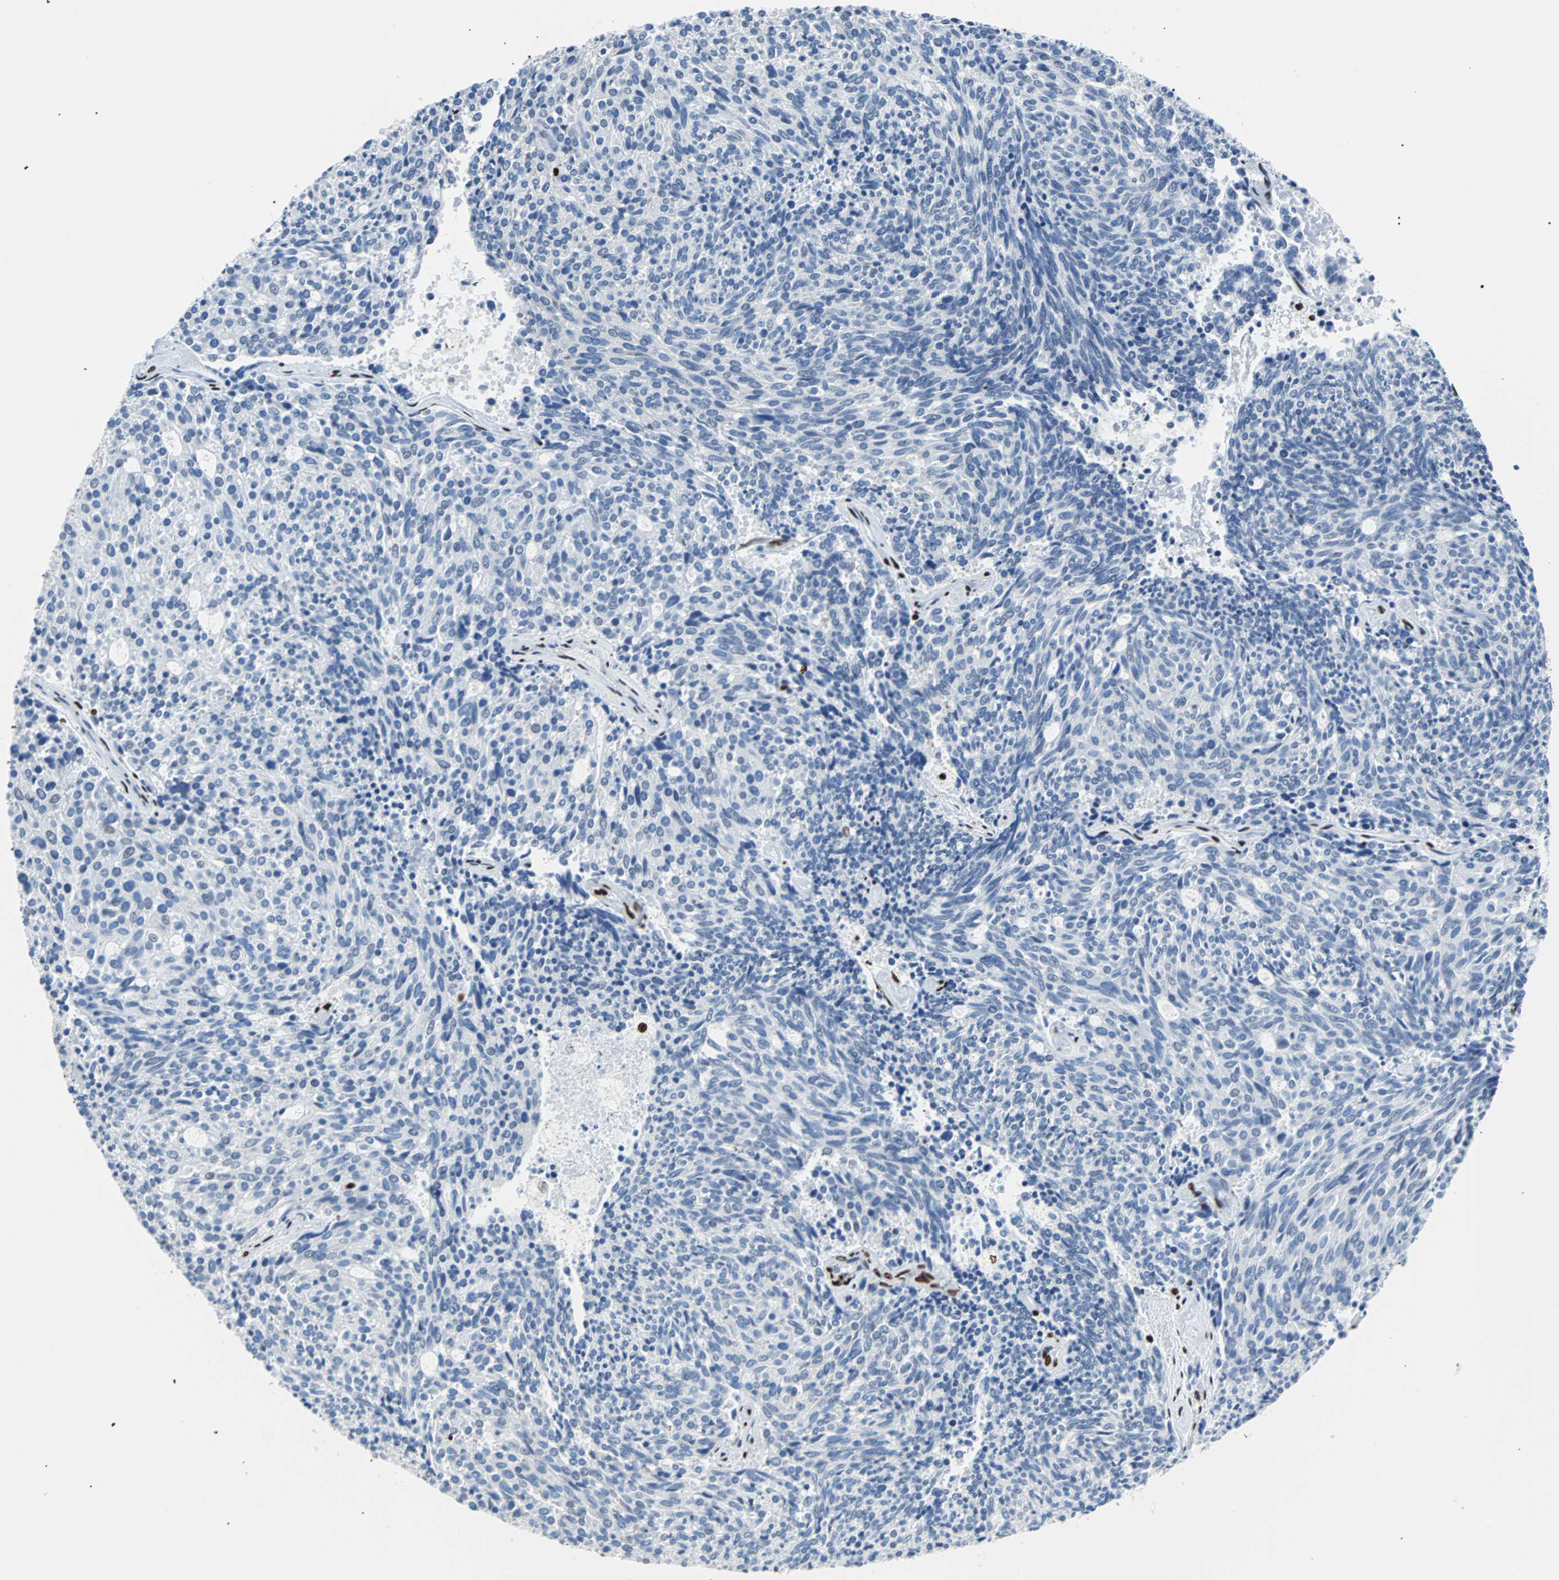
{"staining": {"intensity": "negative", "quantity": "none", "location": "none"}, "tissue": "carcinoid", "cell_type": "Tumor cells", "image_type": "cancer", "snomed": [{"axis": "morphology", "description": "Carcinoid, malignant, NOS"}, {"axis": "topography", "description": "Pancreas"}], "caption": "This is an IHC image of human carcinoid. There is no expression in tumor cells.", "gene": "ZNF131", "patient": {"sex": "female", "age": 54}}